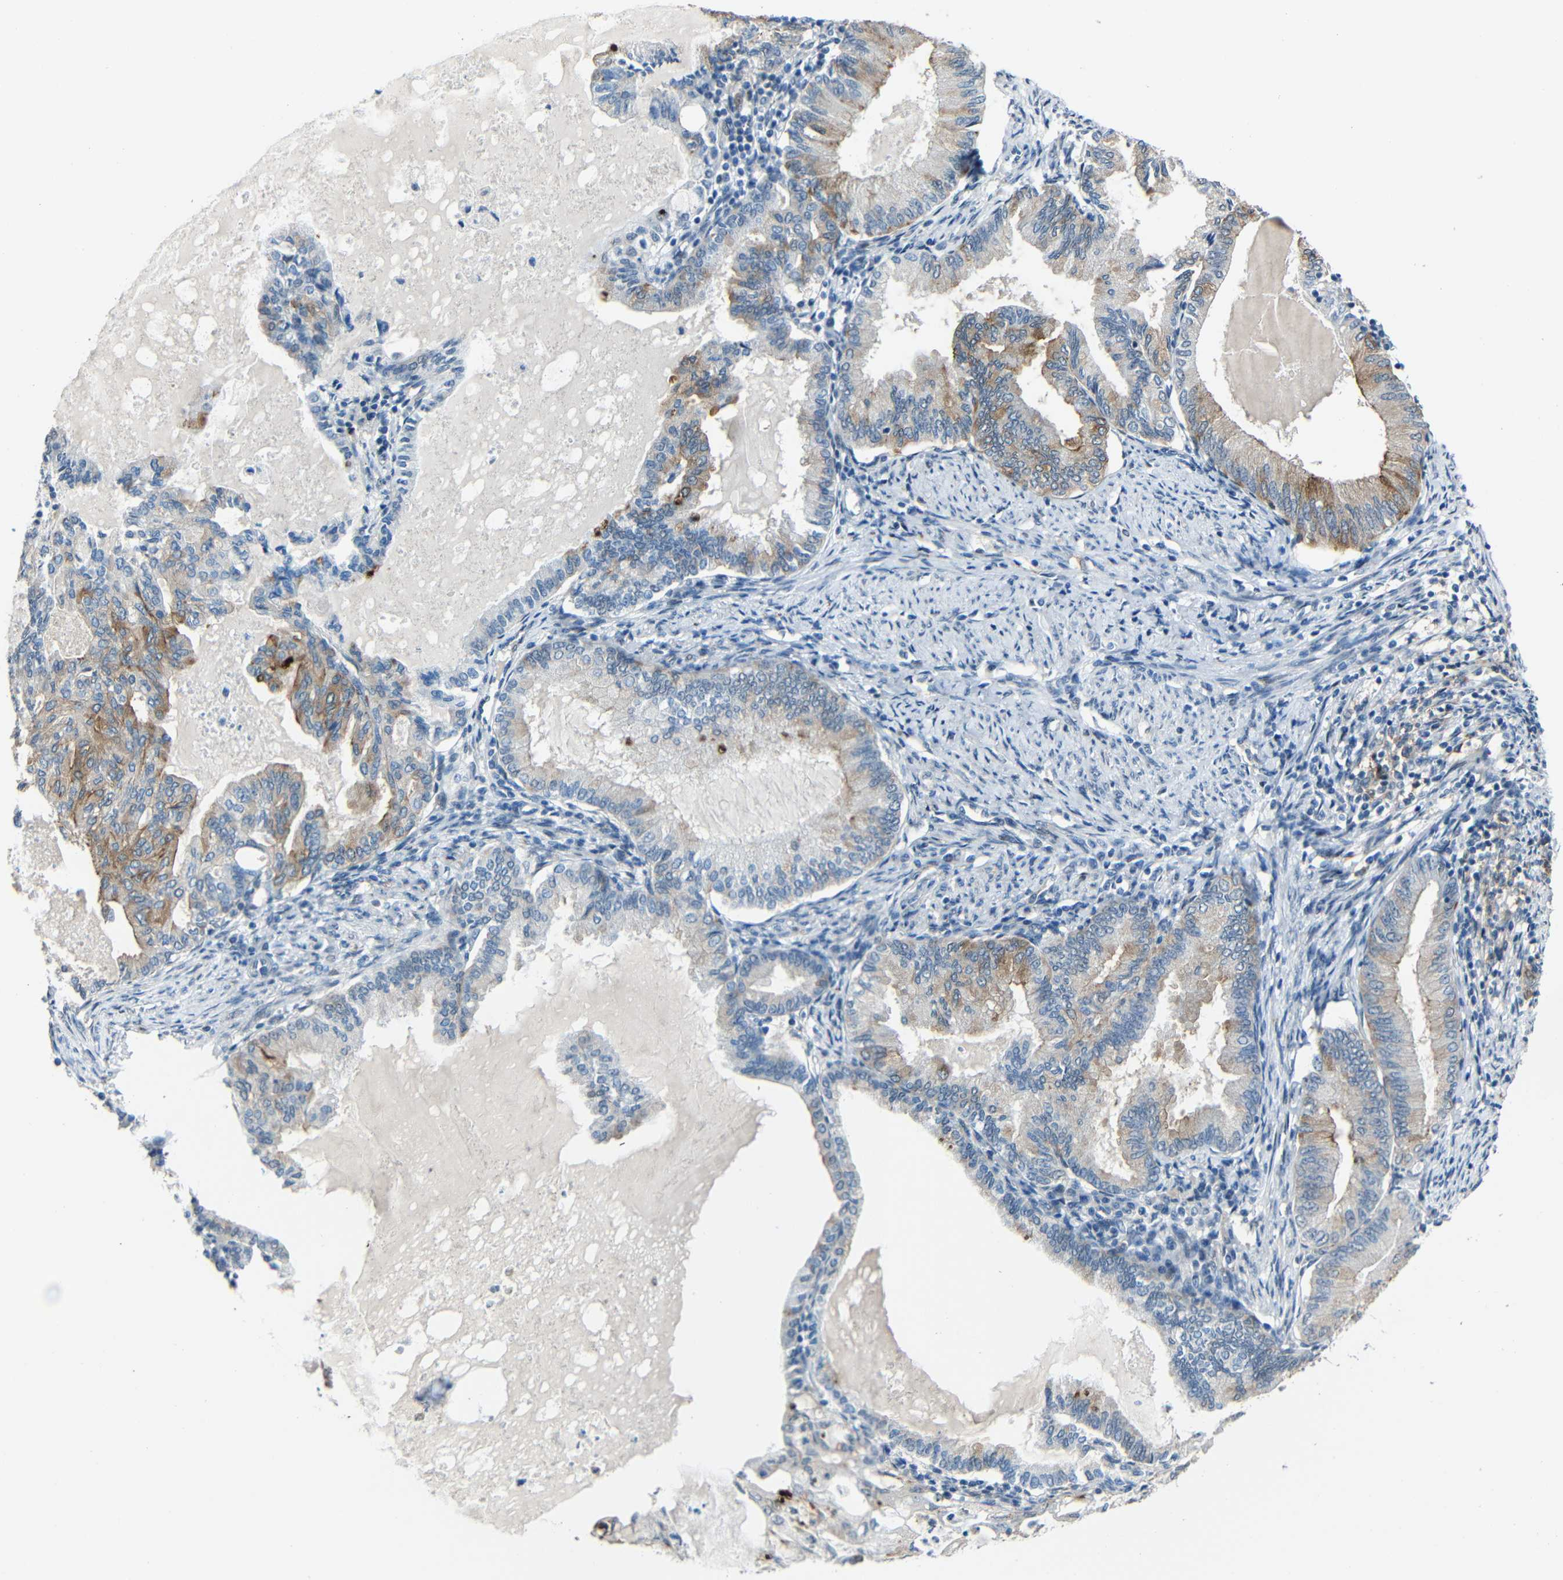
{"staining": {"intensity": "moderate", "quantity": "25%-75%", "location": "cytoplasmic/membranous"}, "tissue": "endometrial cancer", "cell_type": "Tumor cells", "image_type": "cancer", "snomed": [{"axis": "morphology", "description": "Adenocarcinoma, NOS"}, {"axis": "topography", "description": "Endometrium"}], "caption": "High-magnification brightfield microscopy of endometrial cancer (adenocarcinoma) stained with DAB (brown) and counterstained with hematoxylin (blue). tumor cells exhibit moderate cytoplasmic/membranous positivity is seen in approximately25%-75% of cells.", "gene": "DNAJC5", "patient": {"sex": "female", "age": 86}}